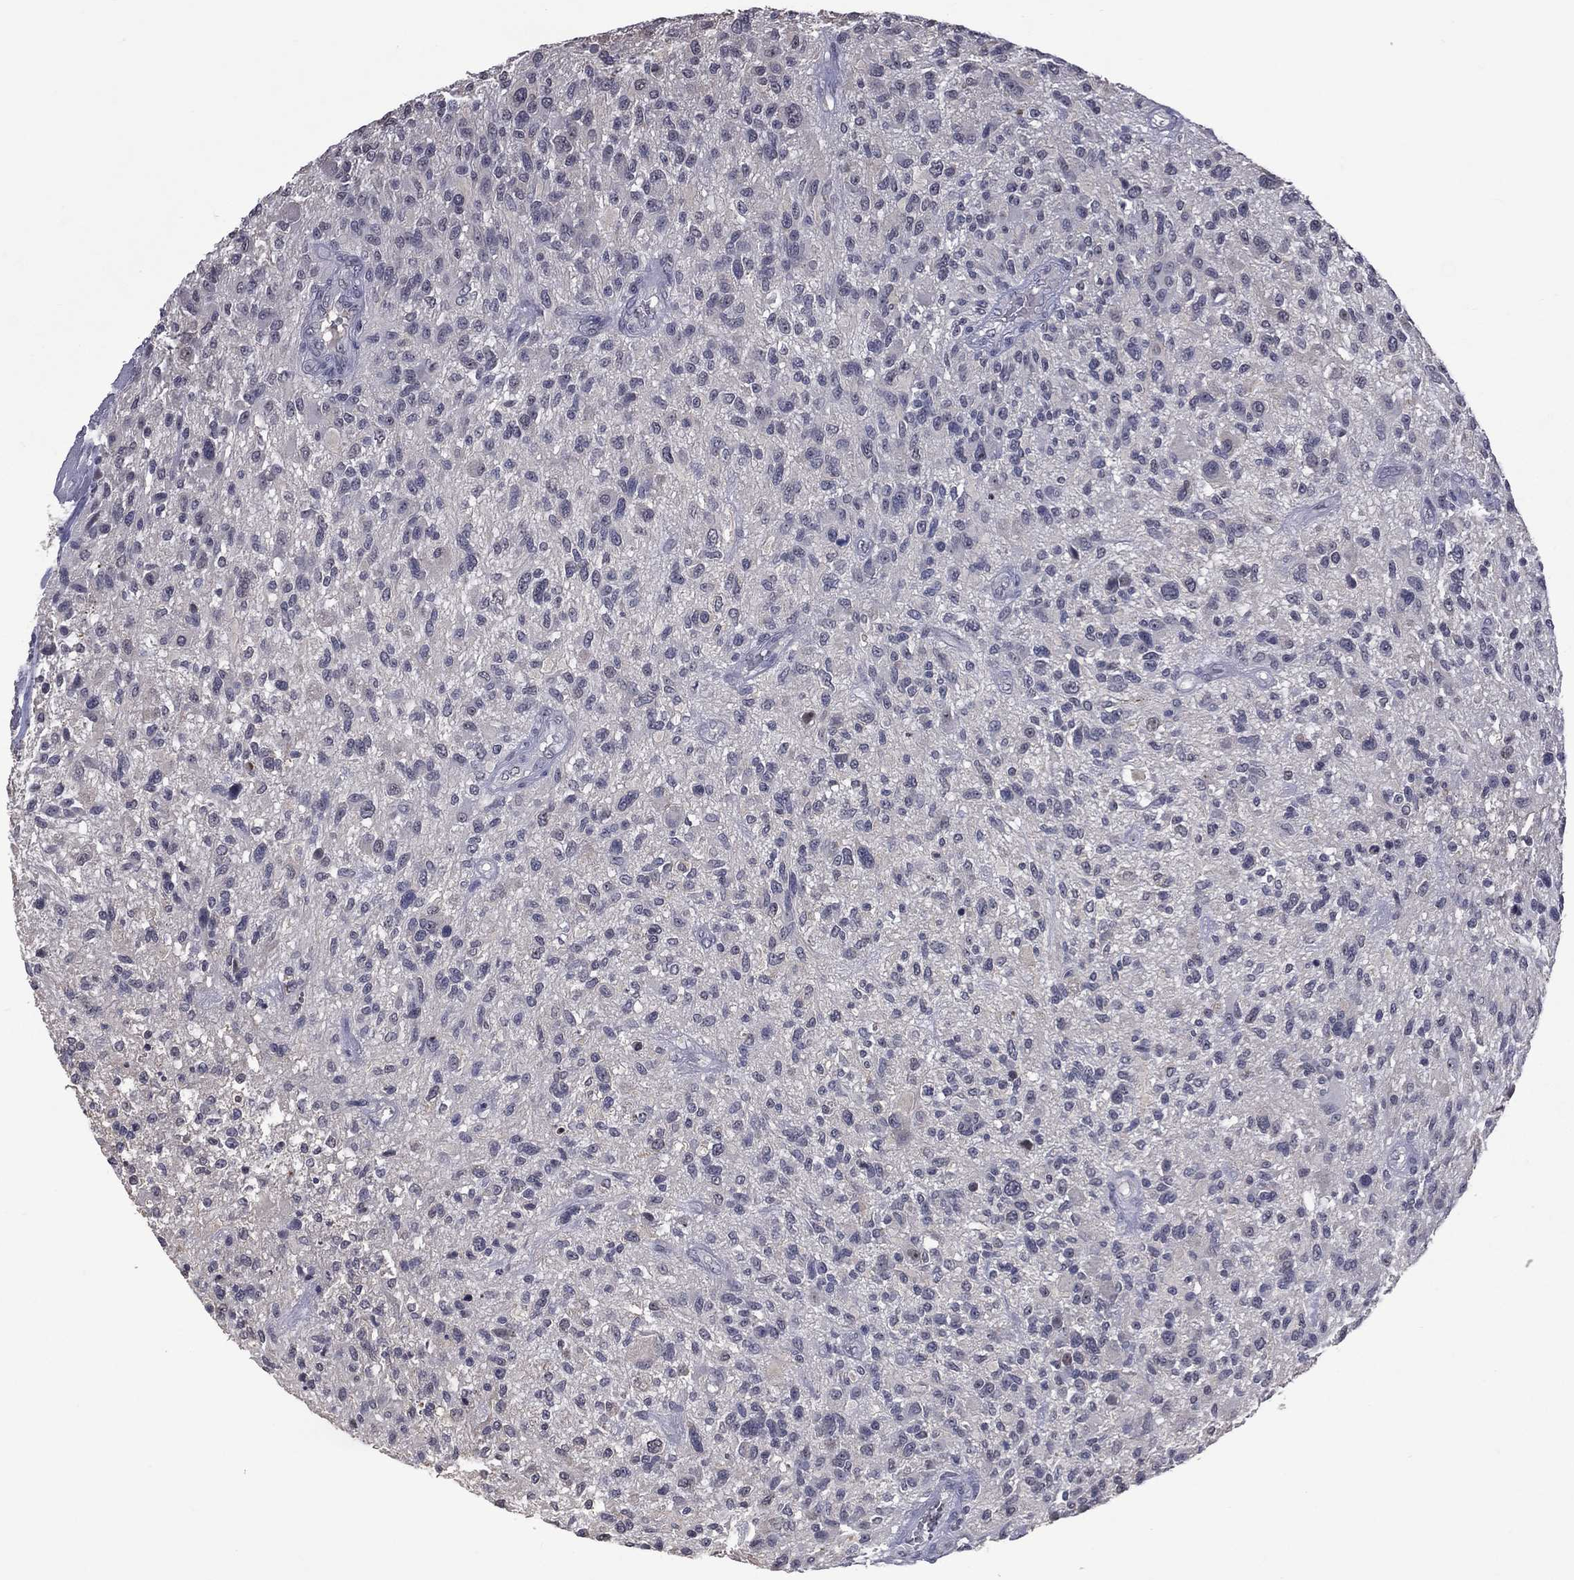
{"staining": {"intensity": "negative", "quantity": "none", "location": "none"}, "tissue": "glioma", "cell_type": "Tumor cells", "image_type": "cancer", "snomed": [{"axis": "morphology", "description": "Glioma, malignant, High grade"}, {"axis": "topography", "description": "Brain"}], "caption": "High power microscopy photomicrograph of an IHC photomicrograph of malignant high-grade glioma, revealing no significant expression in tumor cells. (Brightfield microscopy of DAB immunohistochemistry at high magnification).", "gene": "DSG4", "patient": {"sex": "male", "age": 47}}